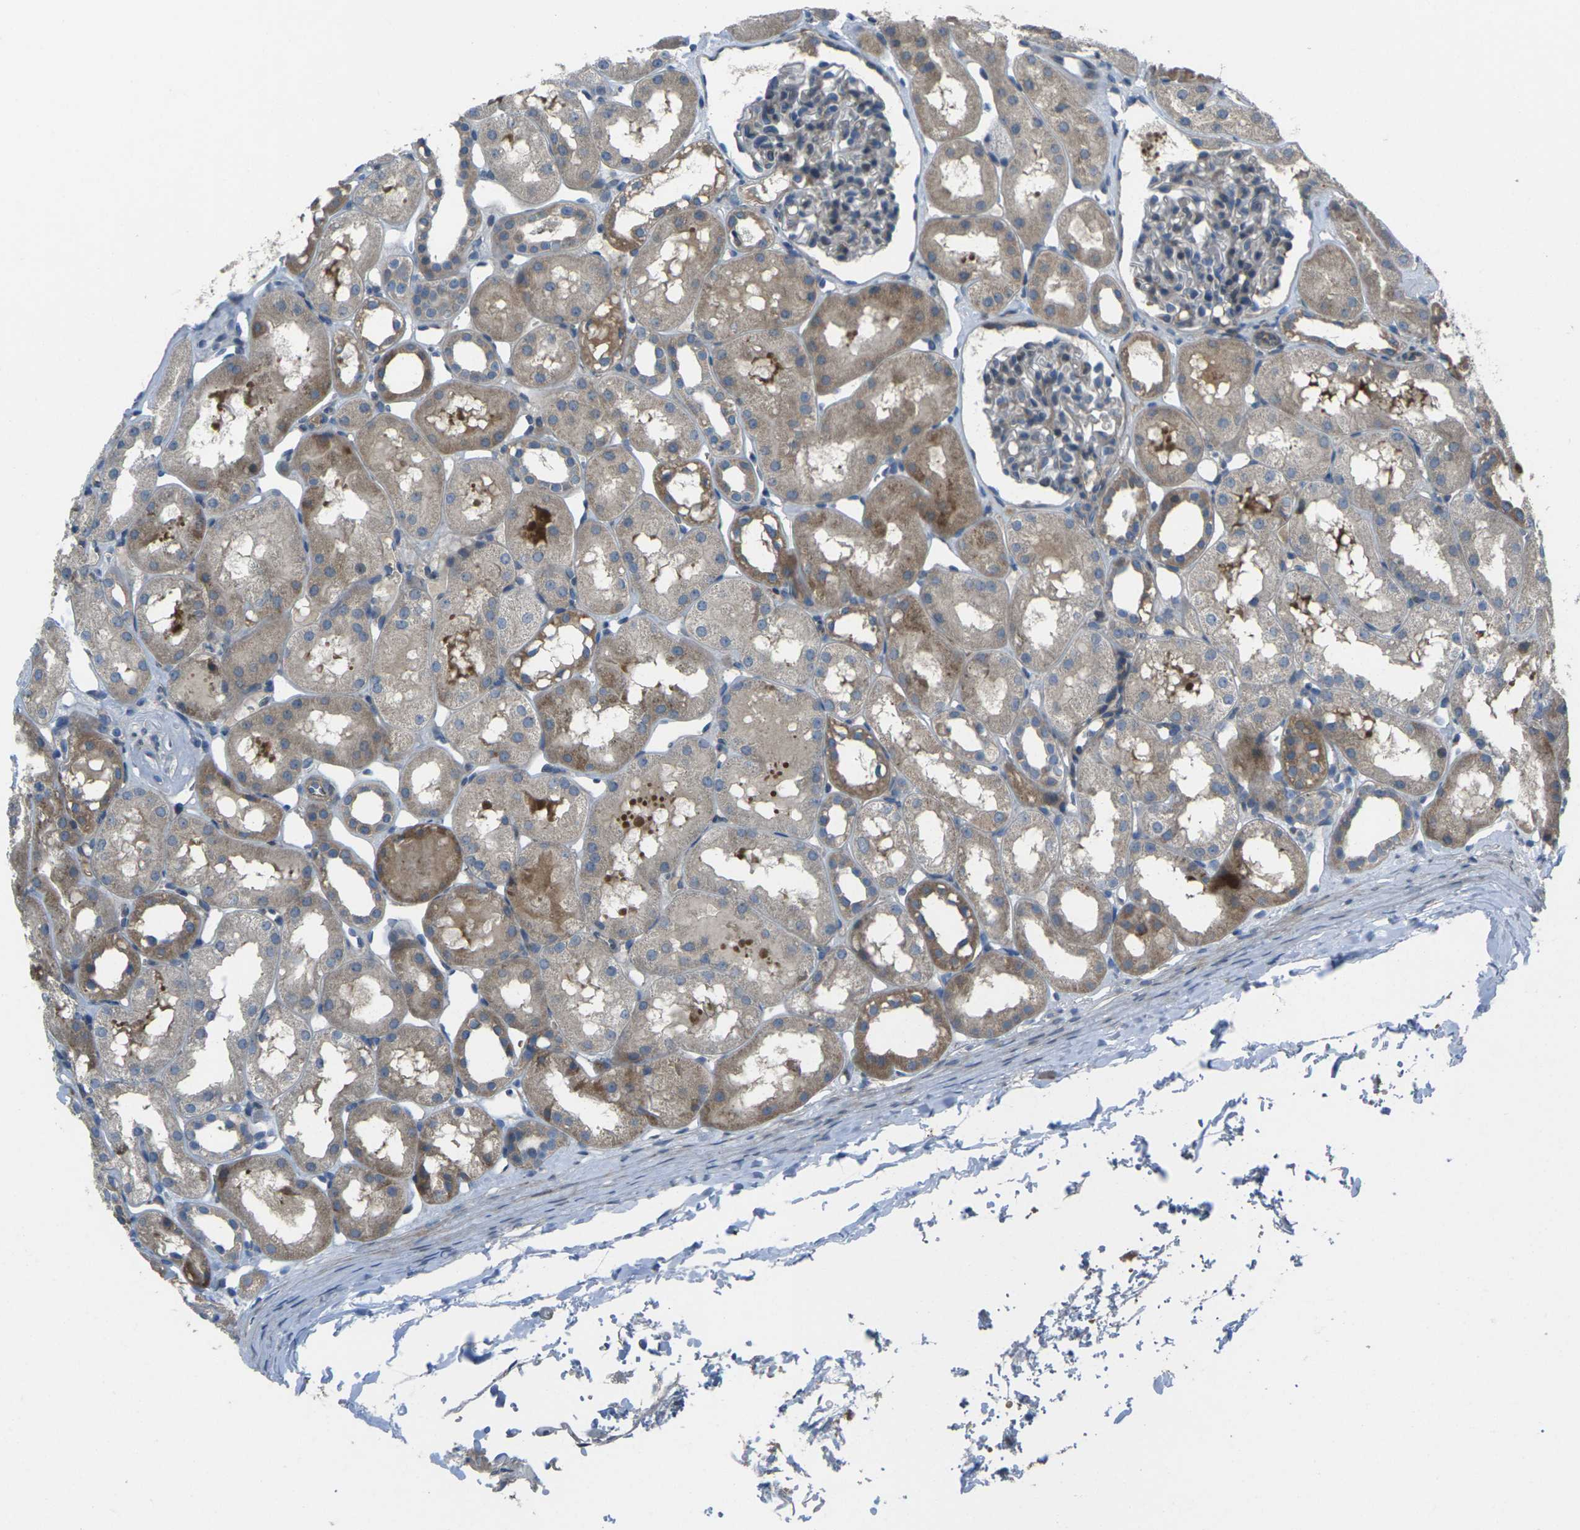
{"staining": {"intensity": "moderate", "quantity": "<25%", "location": "cytoplasmic/membranous"}, "tissue": "kidney", "cell_type": "Cells in glomeruli", "image_type": "normal", "snomed": [{"axis": "morphology", "description": "Normal tissue, NOS"}, {"axis": "topography", "description": "Kidney"}, {"axis": "topography", "description": "Urinary bladder"}], "caption": "The image demonstrates a brown stain indicating the presence of a protein in the cytoplasmic/membranous of cells in glomeruli in kidney. (IHC, brightfield microscopy, high magnification).", "gene": "EDNRA", "patient": {"sex": "male", "age": 16}}